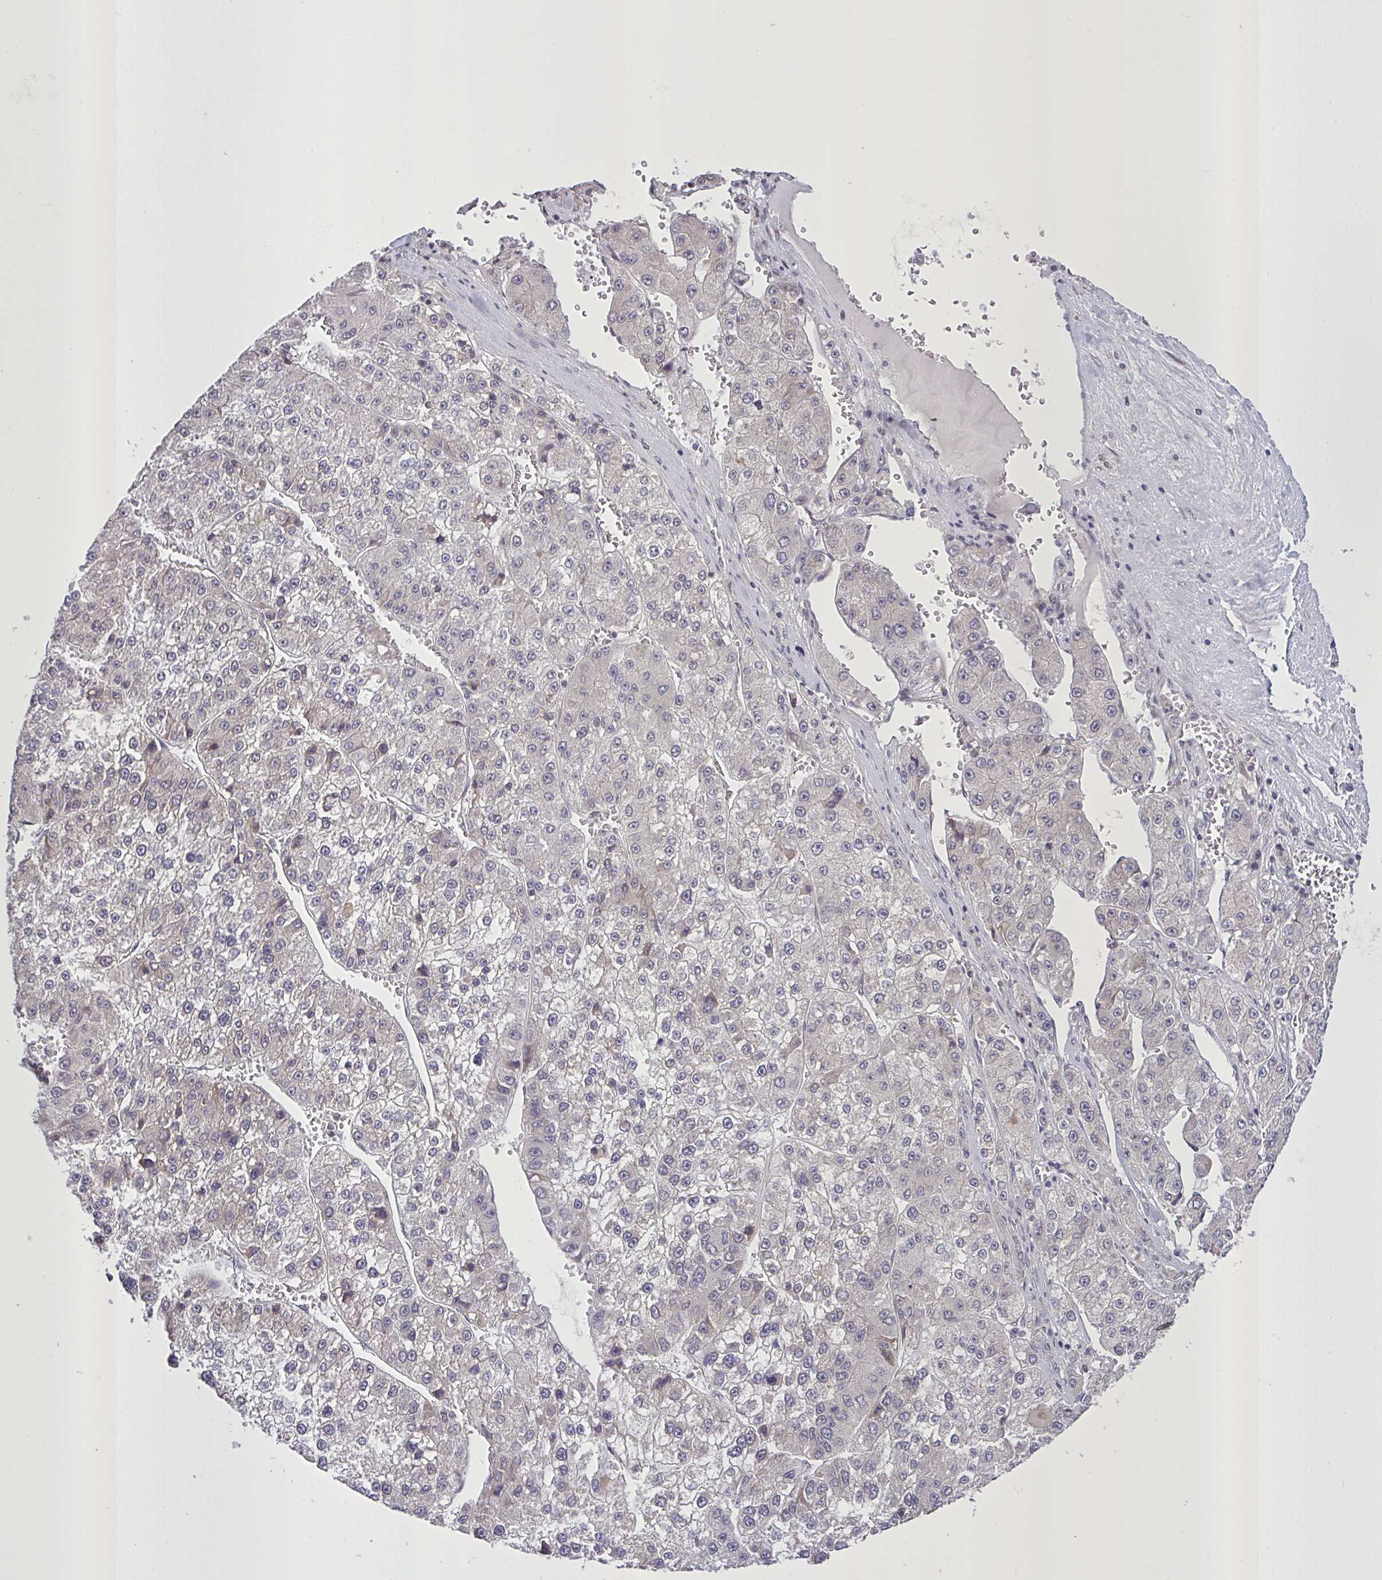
{"staining": {"intensity": "negative", "quantity": "none", "location": "none"}, "tissue": "liver cancer", "cell_type": "Tumor cells", "image_type": "cancer", "snomed": [{"axis": "morphology", "description": "Carcinoma, Hepatocellular, NOS"}, {"axis": "topography", "description": "Liver"}], "caption": "Tumor cells are negative for brown protein staining in hepatocellular carcinoma (liver).", "gene": "MRGPRX2", "patient": {"sex": "female", "age": 73}}